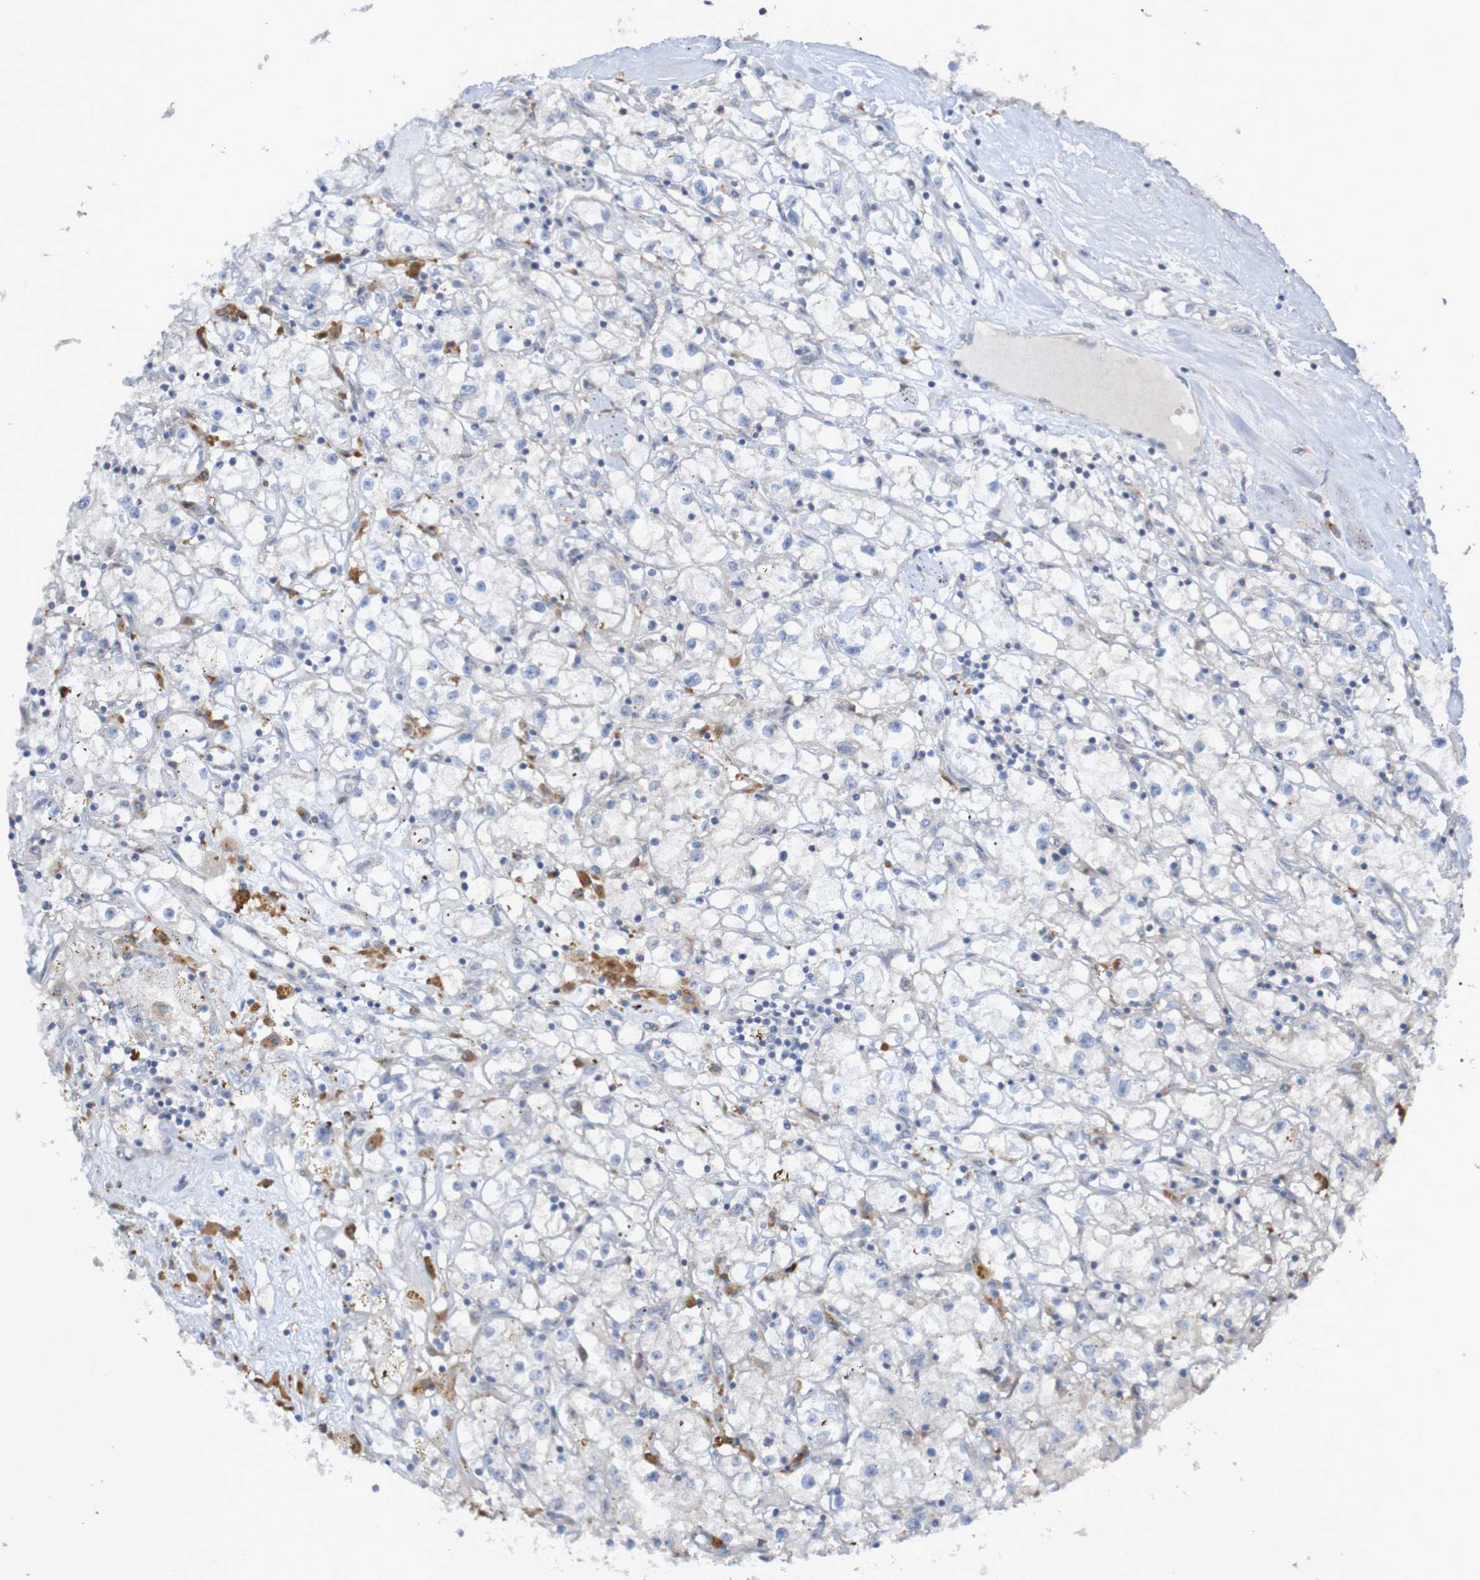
{"staining": {"intensity": "negative", "quantity": "none", "location": "none"}, "tissue": "renal cancer", "cell_type": "Tumor cells", "image_type": "cancer", "snomed": [{"axis": "morphology", "description": "Adenocarcinoma, NOS"}, {"axis": "topography", "description": "Kidney"}], "caption": "A high-resolution micrograph shows immunohistochemistry staining of renal adenocarcinoma, which shows no significant staining in tumor cells.", "gene": "ANGPT4", "patient": {"sex": "male", "age": 56}}